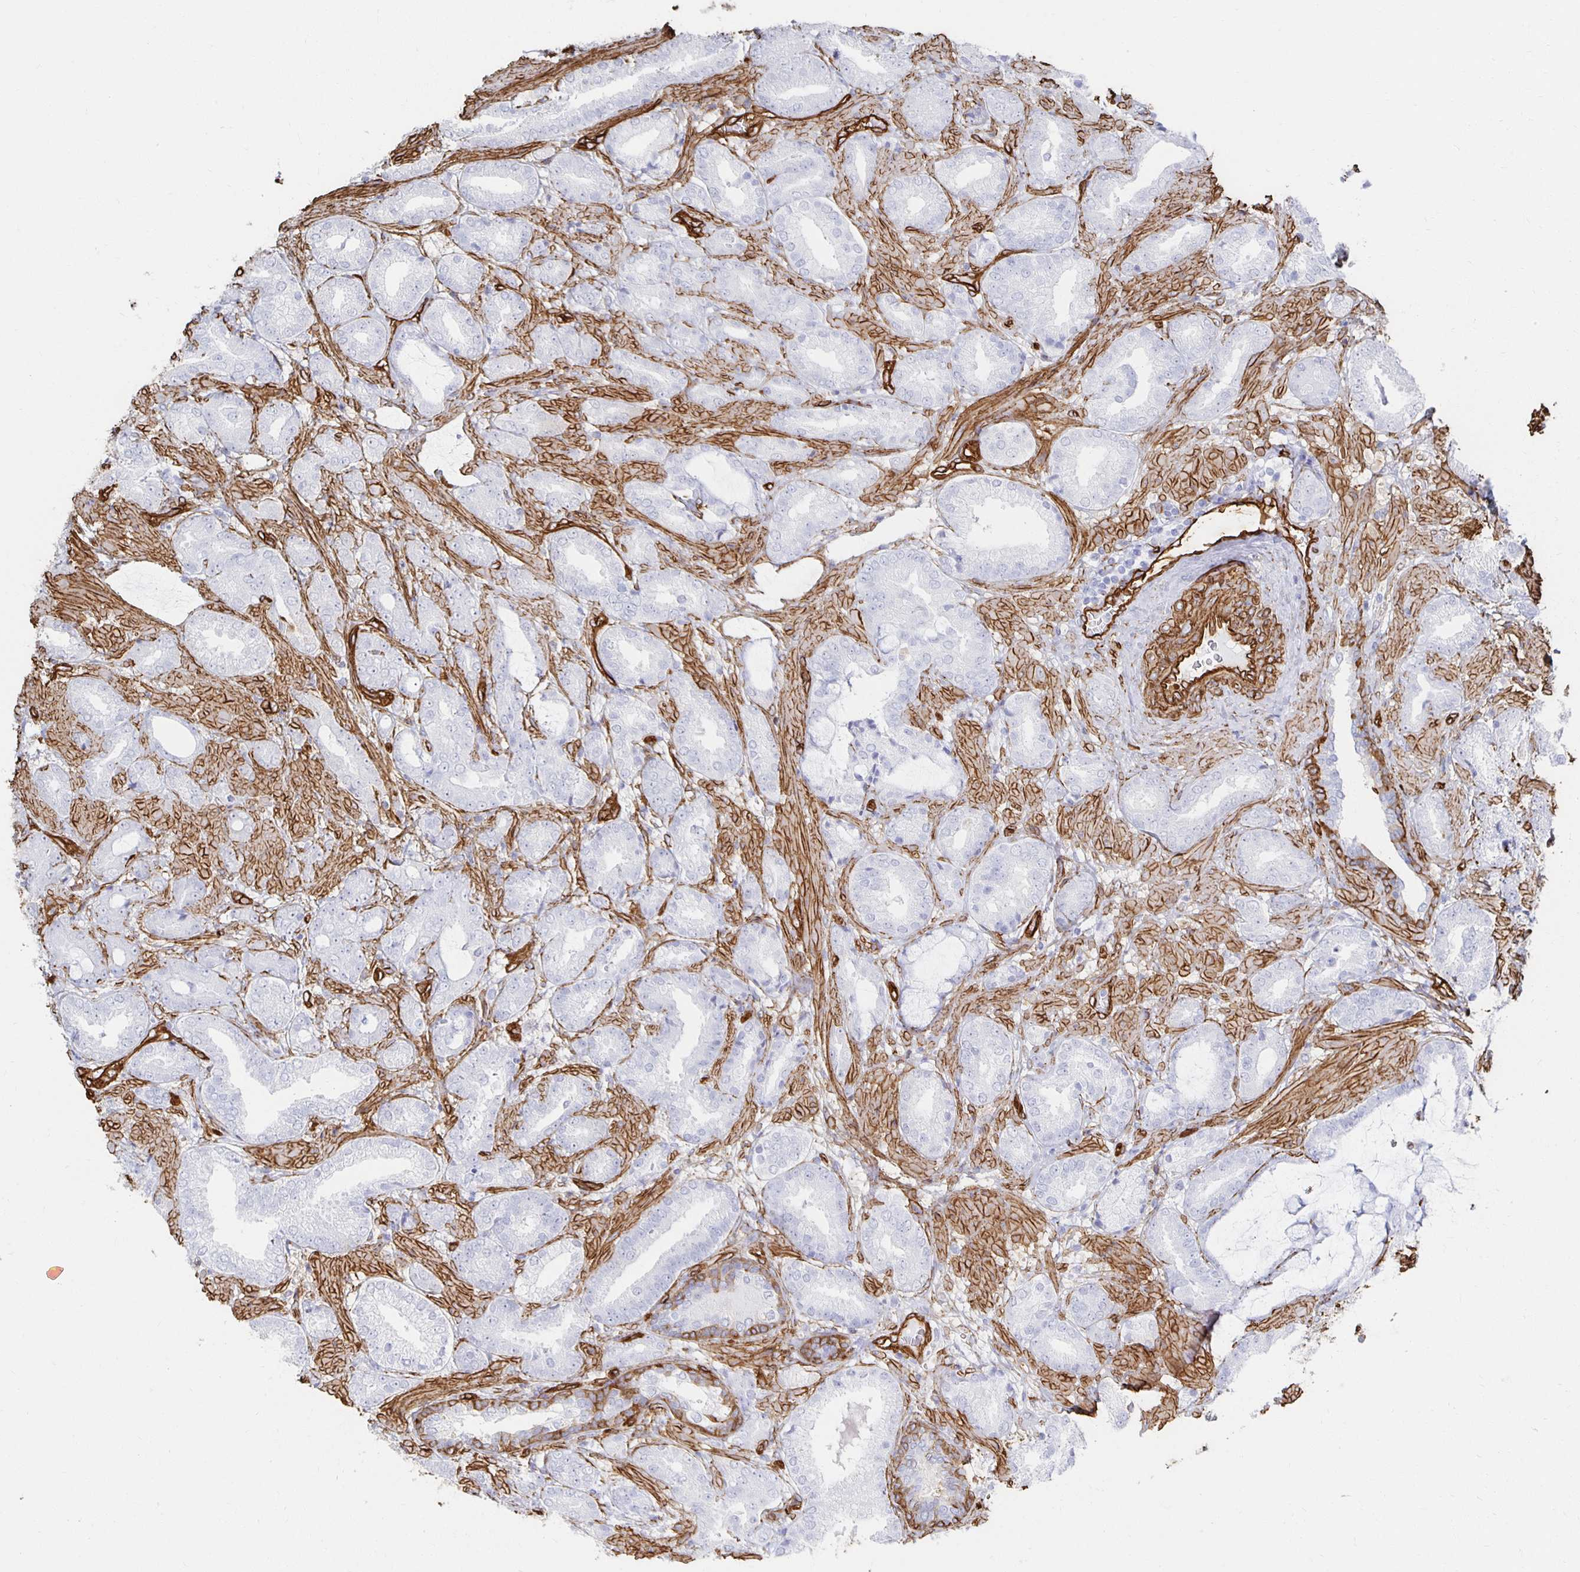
{"staining": {"intensity": "negative", "quantity": "none", "location": "none"}, "tissue": "prostate cancer", "cell_type": "Tumor cells", "image_type": "cancer", "snomed": [{"axis": "morphology", "description": "Adenocarcinoma, High grade"}, {"axis": "topography", "description": "Prostate"}], "caption": "Micrograph shows no significant protein expression in tumor cells of prostate adenocarcinoma (high-grade).", "gene": "VIPR2", "patient": {"sex": "male", "age": 56}}